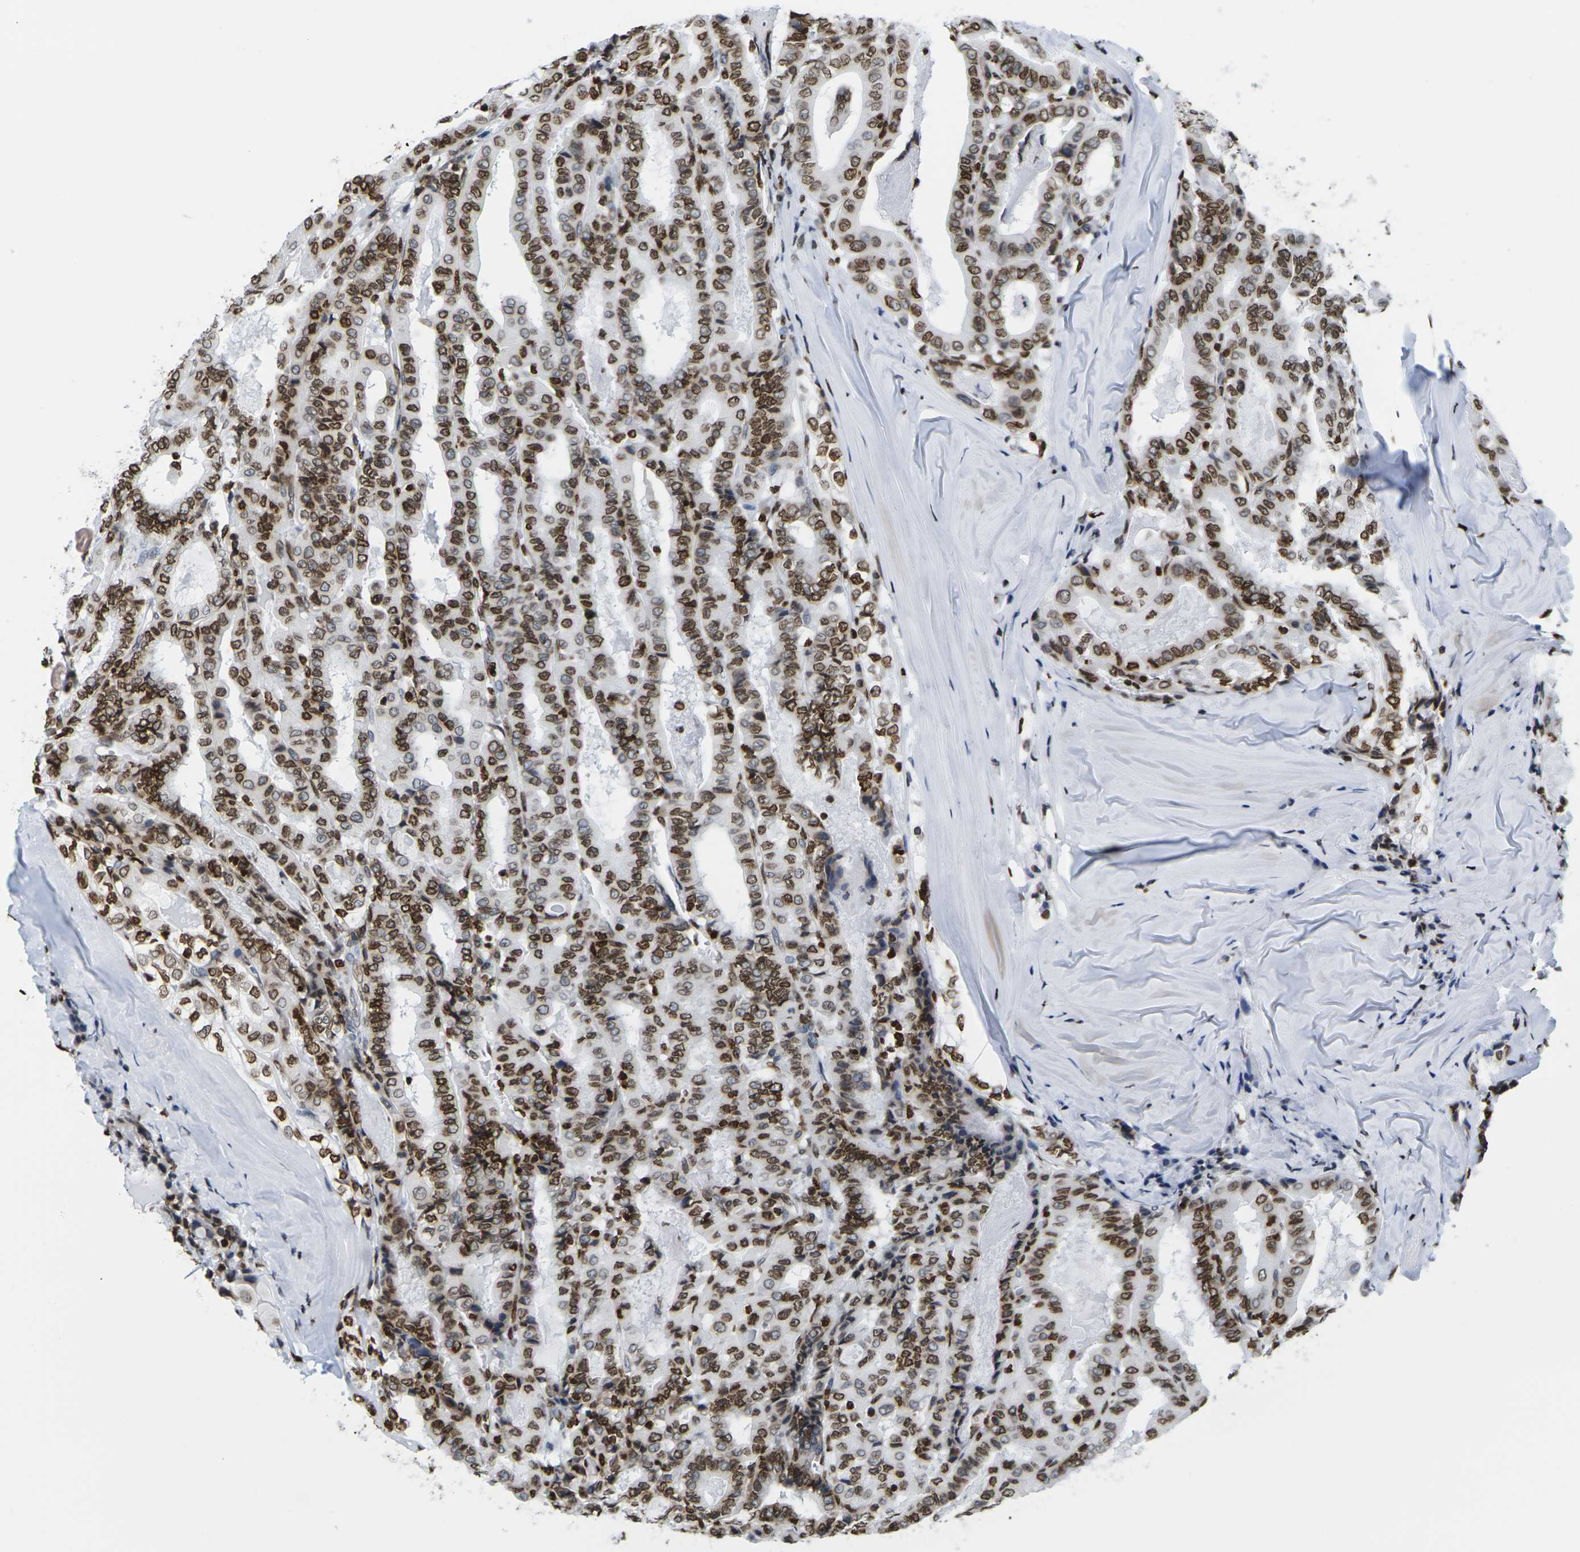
{"staining": {"intensity": "strong", "quantity": ">75%", "location": "cytoplasmic/membranous,nuclear"}, "tissue": "thyroid cancer", "cell_type": "Tumor cells", "image_type": "cancer", "snomed": [{"axis": "morphology", "description": "Papillary adenocarcinoma, NOS"}, {"axis": "topography", "description": "Thyroid gland"}], "caption": "High-power microscopy captured an immunohistochemistry micrograph of thyroid cancer, revealing strong cytoplasmic/membranous and nuclear positivity in approximately >75% of tumor cells.", "gene": "H2AC21", "patient": {"sex": "female", "age": 42}}